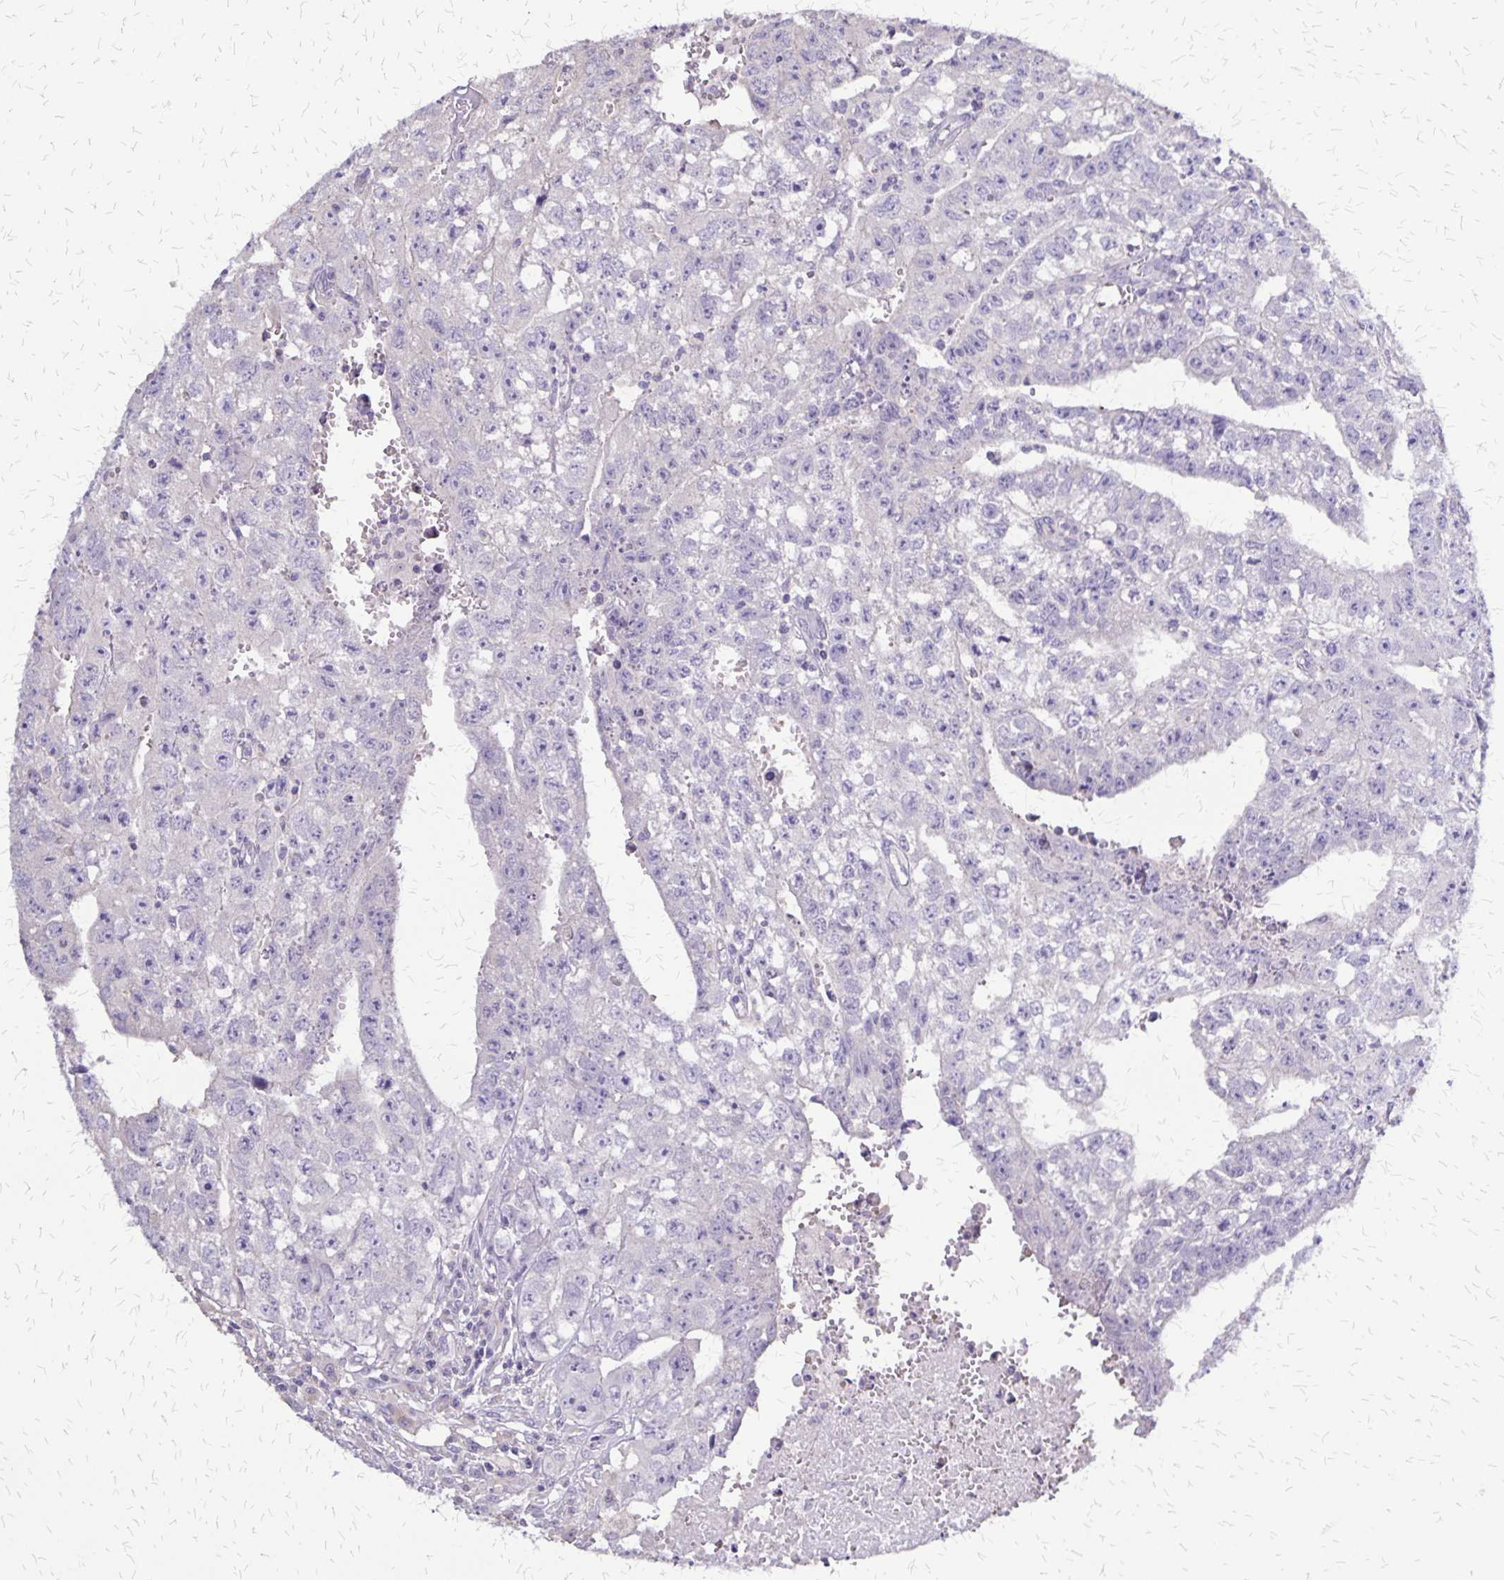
{"staining": {"intensity": "negative", "quantity": "none", "location": "none"}, "tissue": "testis cancer", "cell_type": "Tumor cells", "image_type": "cancer", "snomed": [{"axis": "morphology", "description": "Carcinoma, Embryonal, NOS"}, {"axis": "morphology", "description": "Teratoma, malignant, NOS"}, {"axis": "topography", "description": "Testis"}], "caption": "DAB (3,3'-diaminobenzidine) immunohistochemical staining of human testis malignant teratoma exhibits no significant positivity in tumor cells. (Stains: DAB IHC with hematoxylin counter stain, Microscopy: brightfield microscopy at high magnification).", "gene": "SI", "patient": {"sex": "male", "age": 24}}